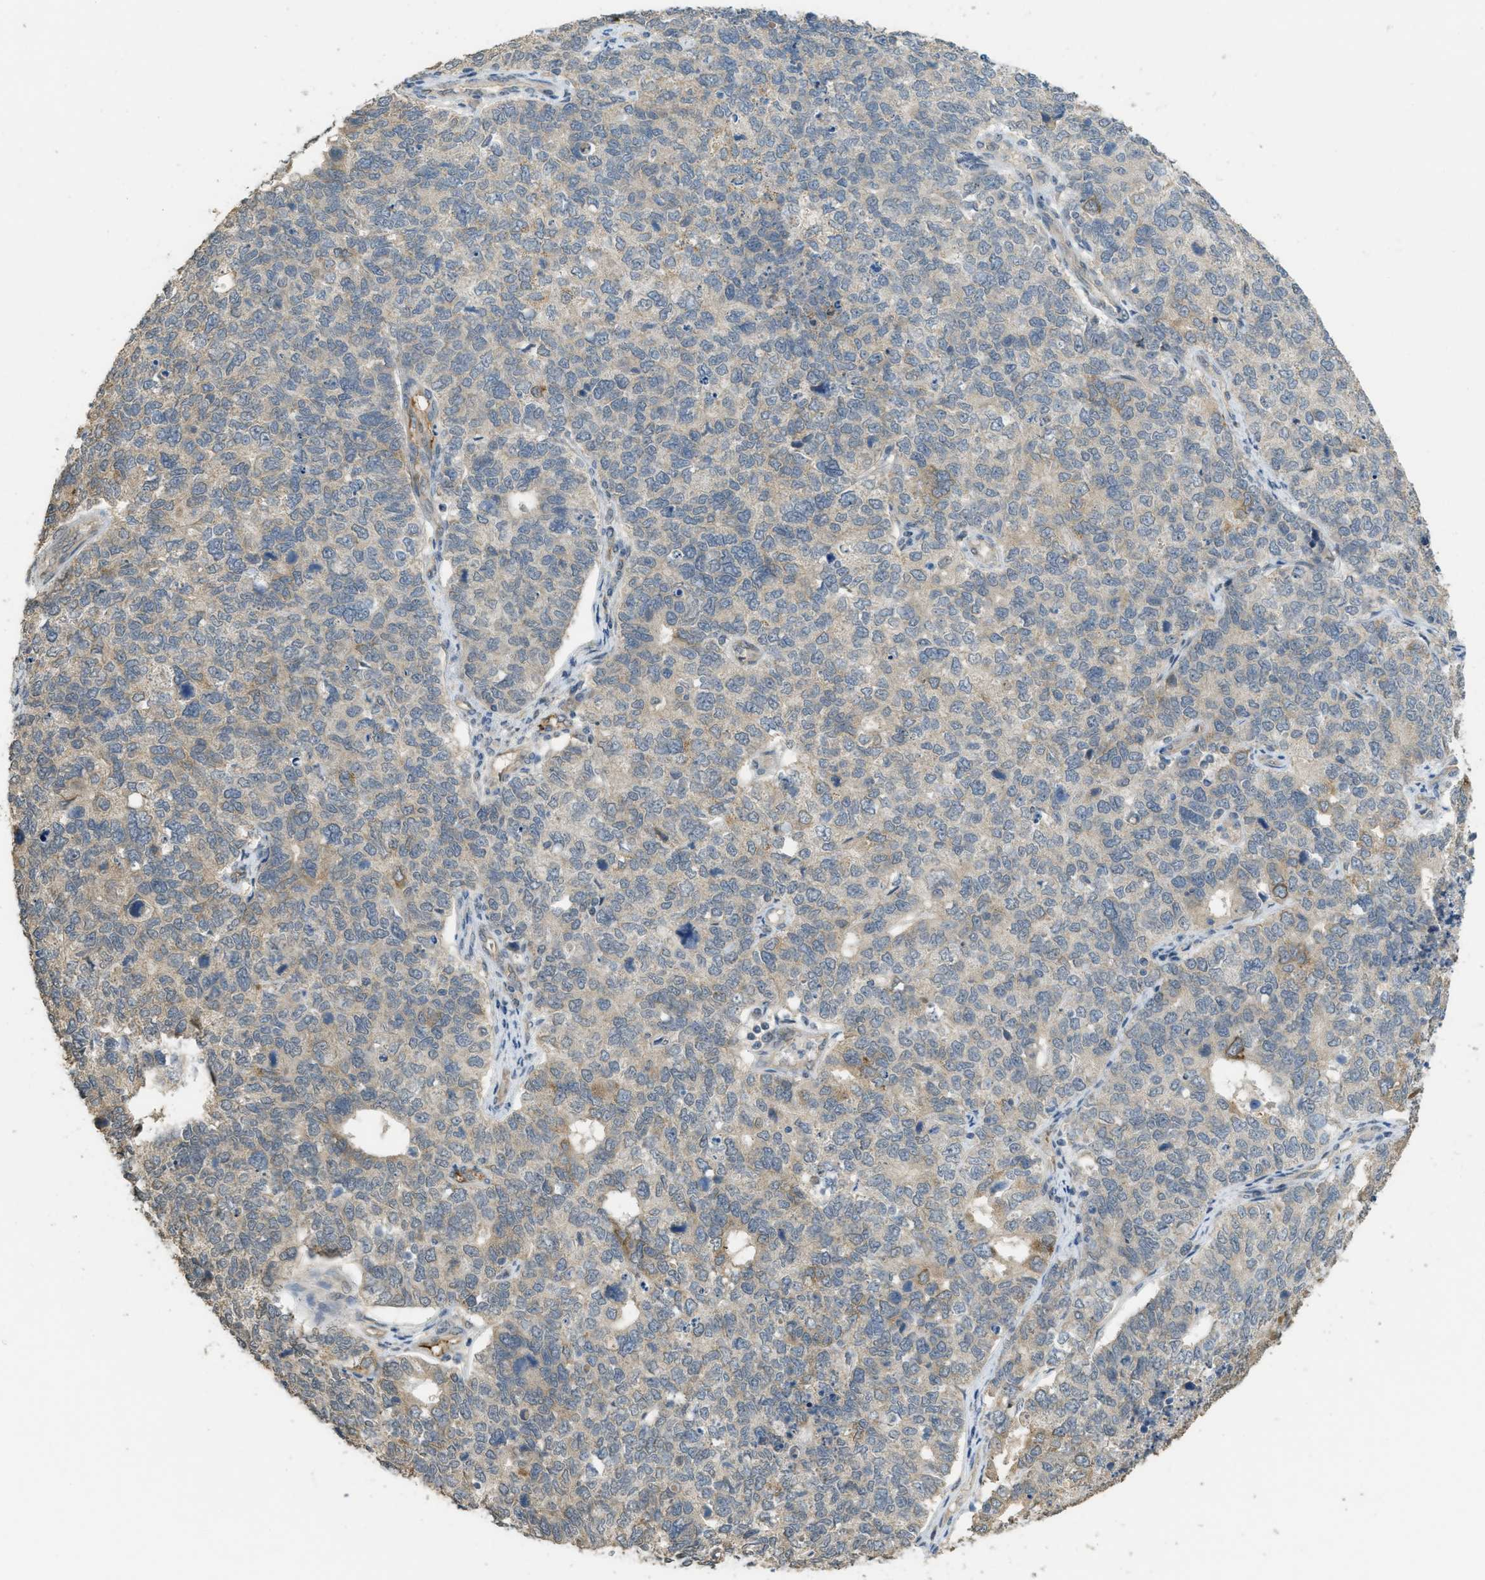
{"staining": {"intensity": "weak", "quantity": "25%-75%", "location": "cytoplasmic/membranous"}, "tissue": "cervical cancer", "cell_type": "Tumor cells", "image_type": "cancer", "snomed": [{"axis": "morphology", "description": "Squamous cell carcinoma, NOS"}, {"axis": "topography", "description": "Cervix"}], "caption": "Brown immunohistochemical staining in human cervical squamous cell carcinoma demonstrates weak cytoplasmic/membranous expression in approximately 25%-75% of tumor cells.", "gene": "IGF2BP2", "patient": {"sex": "female", "age": 63}}